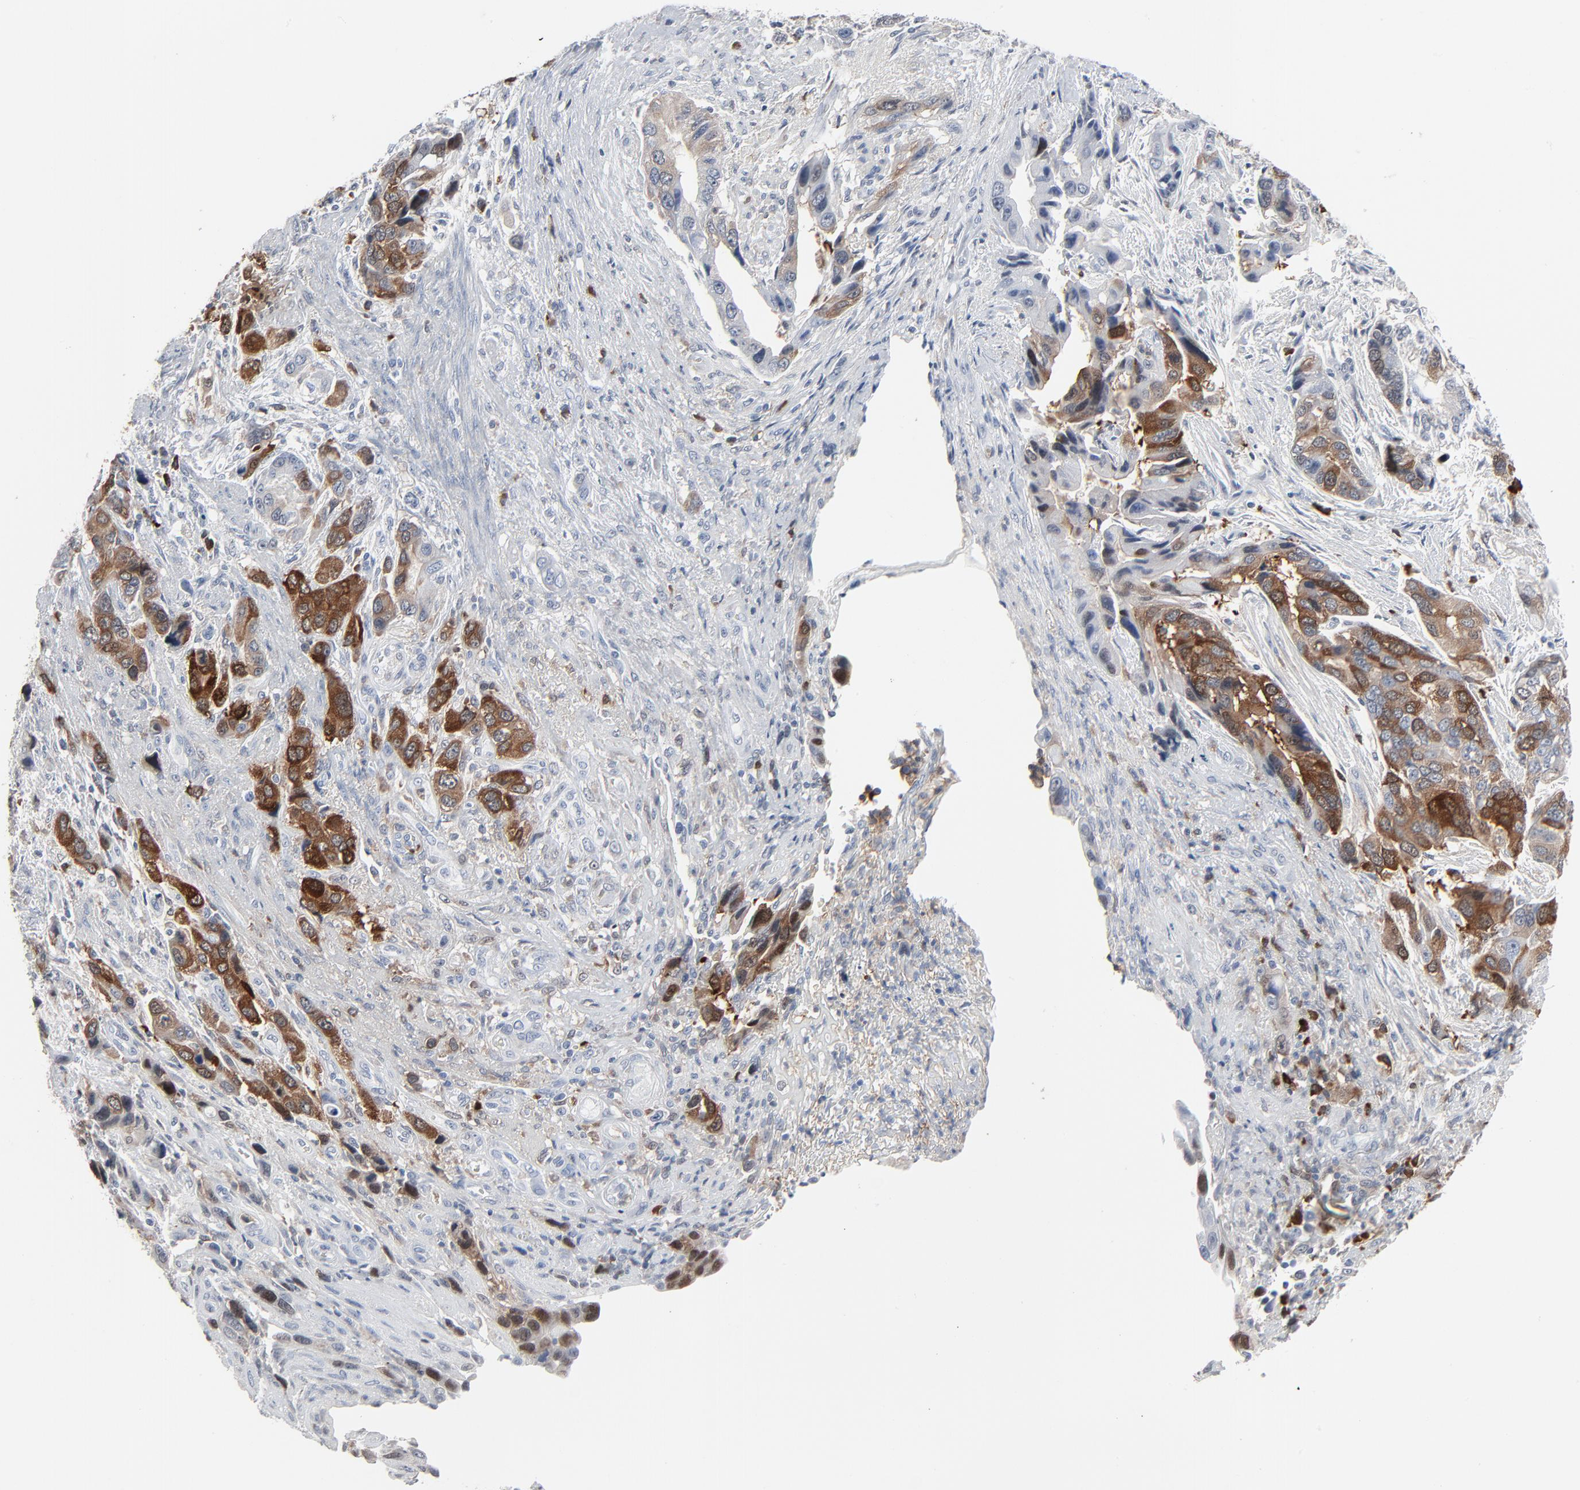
{"staining": {"intensity": "strong", "quantity": "25%-75%", "location": "cytoplasmic/membranous"}, "tissue": "stomach cancer", "cell_type": "Tumor cells", "image_type": "cancer", "snomed": [{"axis": "morphology", "description": "Adenocarcinoma, NOS"}, {"axis": "topography", "description": "Stomach, lower"}], "caption": "An immunohistochemistry (IHC) photomicrograph of tumor tissue is shown. Protein staining in brown labels strong cytoplasmic/membranous positivity in stomach cancer (adenocarcinoma) within tumor cells.", "gene": "PHGDH", "patient": {"sex": "female", "age": 93}}